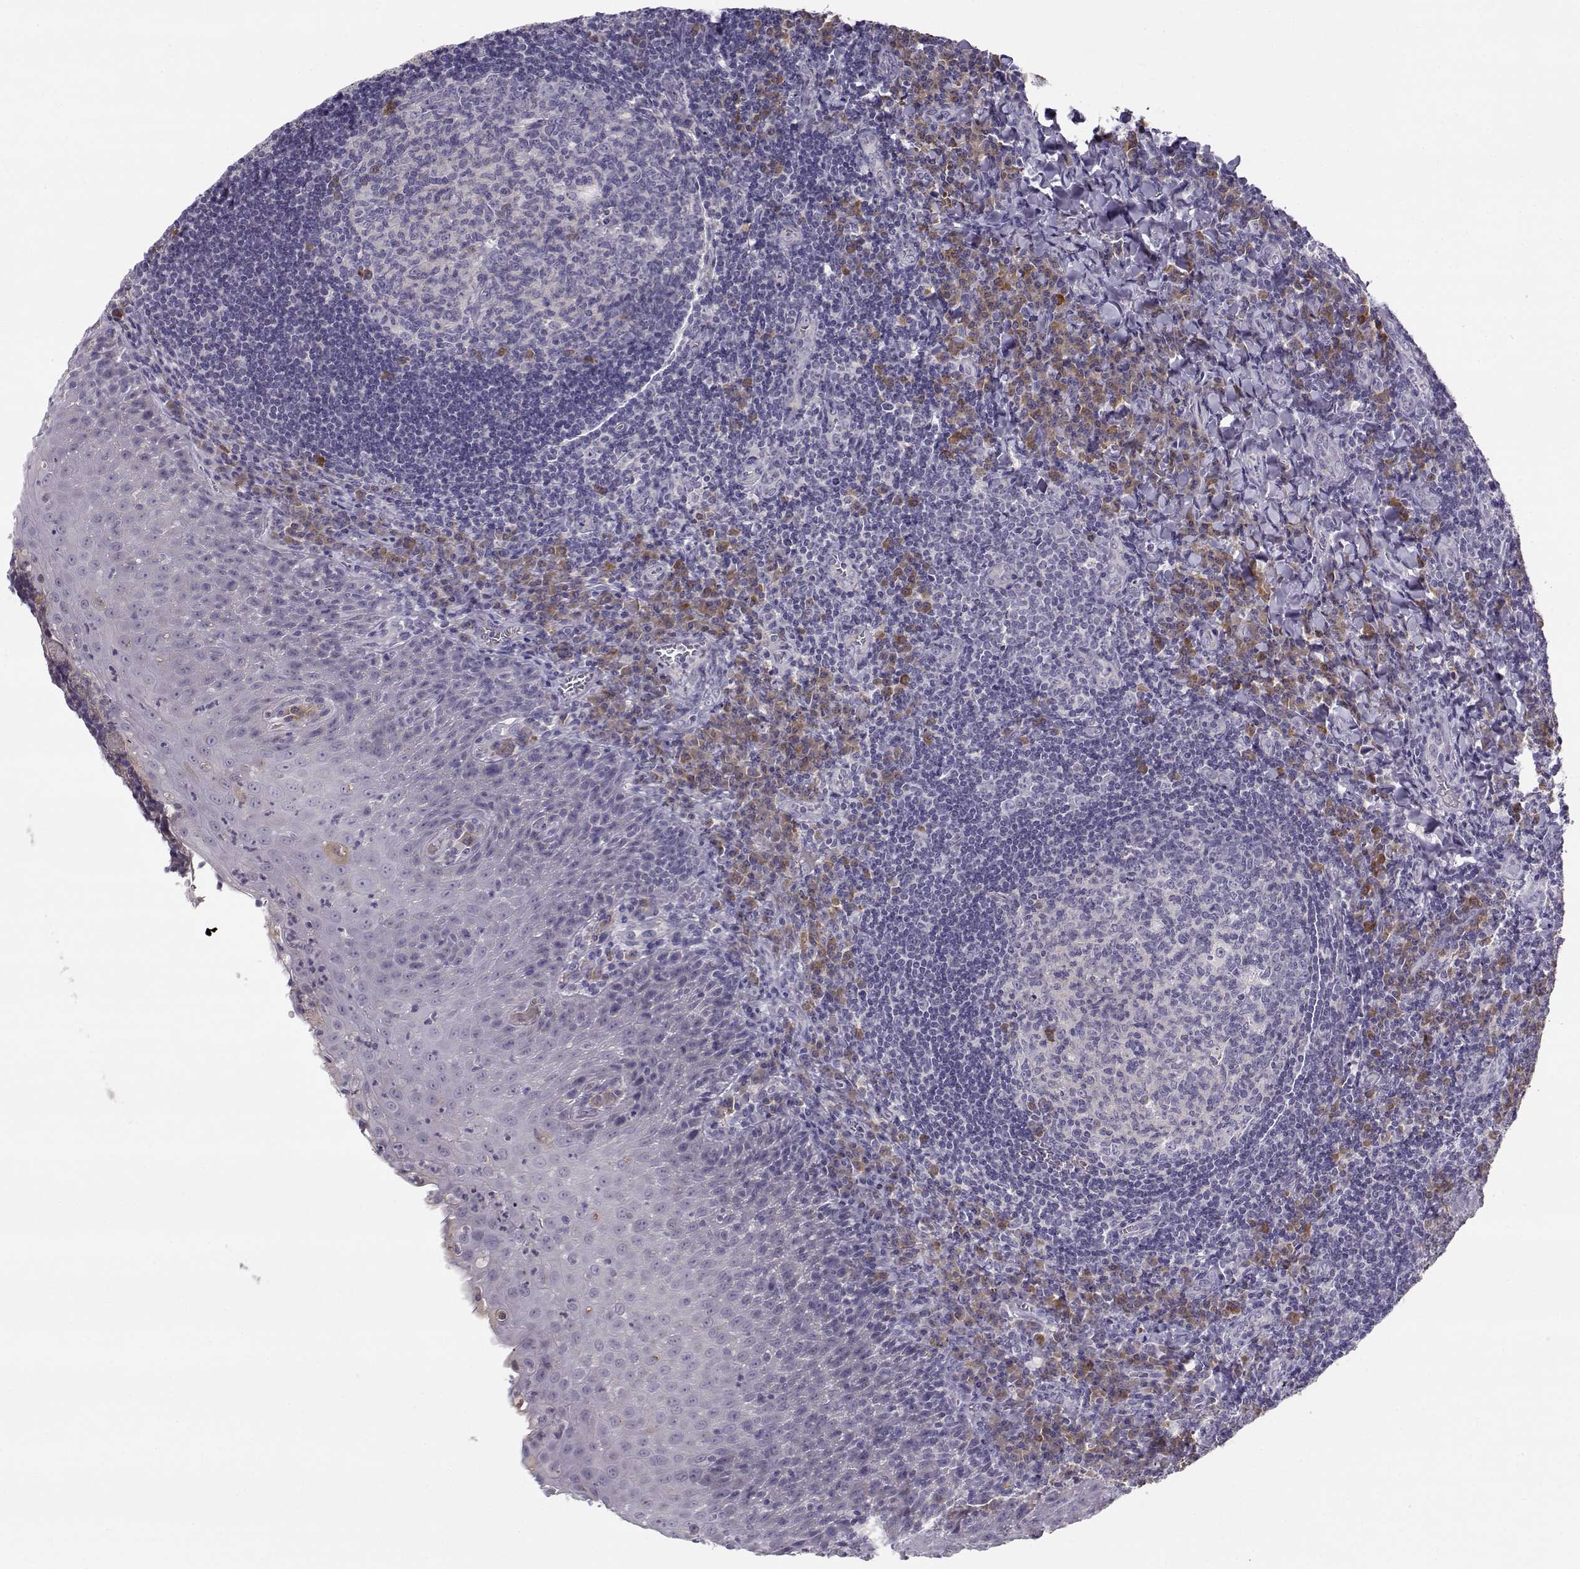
{"staining": {"intensity": "moderate", "quantity": "<25%", "location": "cytoplasmic/membranous"}, "tissue": "tonsil", "cell_type": "Germinal center cells", "image_type": "normal", "snomed": [{"axis": "morphology", "description": "Normal tissue, NOS"}, {"axis": "morphology", "description": "Inflammation, NOS"}, {"axis": "topography", "description": "Tonsil"}], "caption": "This histopathology image exhibits normal tonsil stained with immunohistochemistry to label a protein in brown. The cytoplasmic/membranous of germinal center cells show moderate positivity for the protein. Nuclei are counter-stained blue.", "gene": "SLCO6A1", "patient": {"sex": "female", "age": 31}}